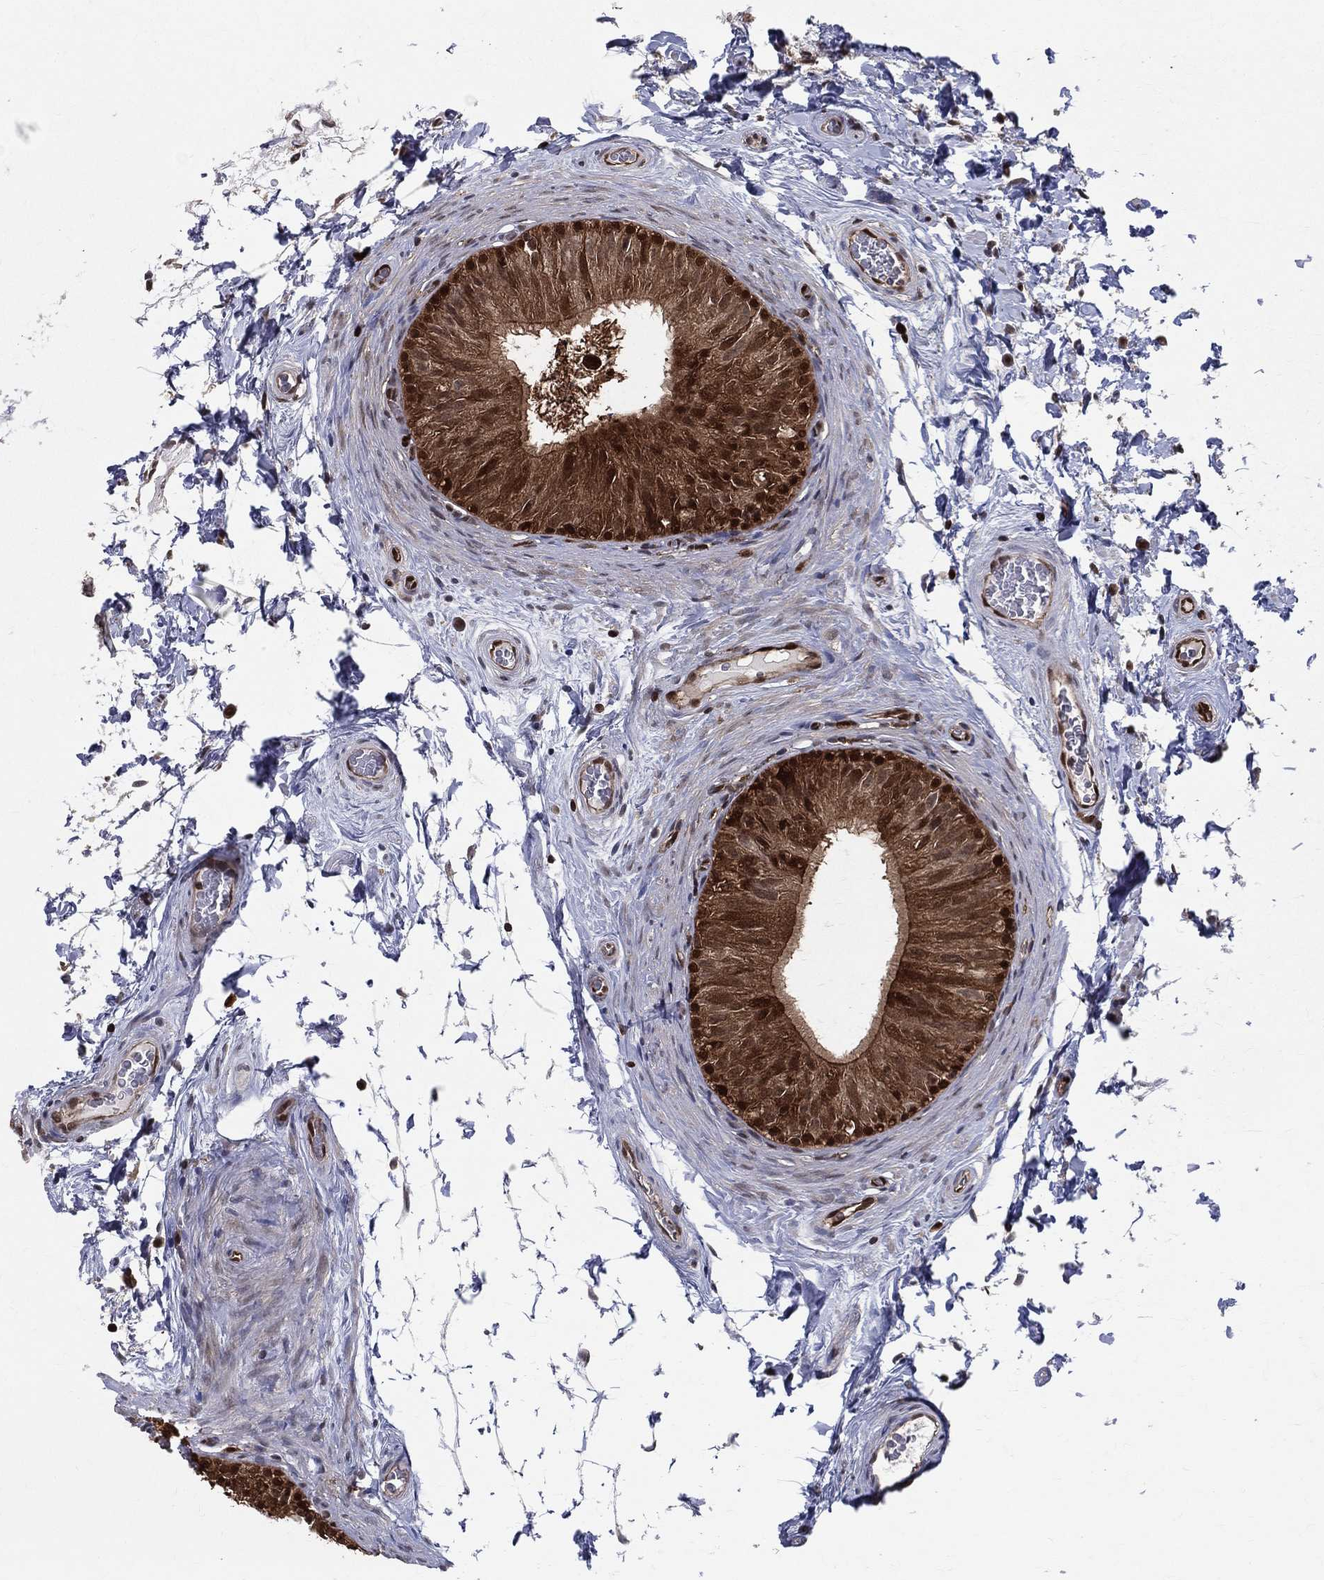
{"staining": {"intensity": "strong", "quantity": ">75%", "location": "cytoplasmic/membranous,nuclear"}, "tissue": "epididymis", "cell_type": "Glandular cells", "image_type": "normal", "snomed": [{"axis": "morphology", "description": "Normal tissue, NOS"}, {"axis": "topography", "description": "Epididymis"}], "caption": "Immunohistochemical staining of benign human epididymis shows >75% levels of strong cytoplasmic/membranous,nuclear protein expression in about >75% of glandular cells. Ihc stains the protein in brown and the nuclei are stained blue.", "gene": "ENO1", "patient": {"sex": "male", "age": 34}}